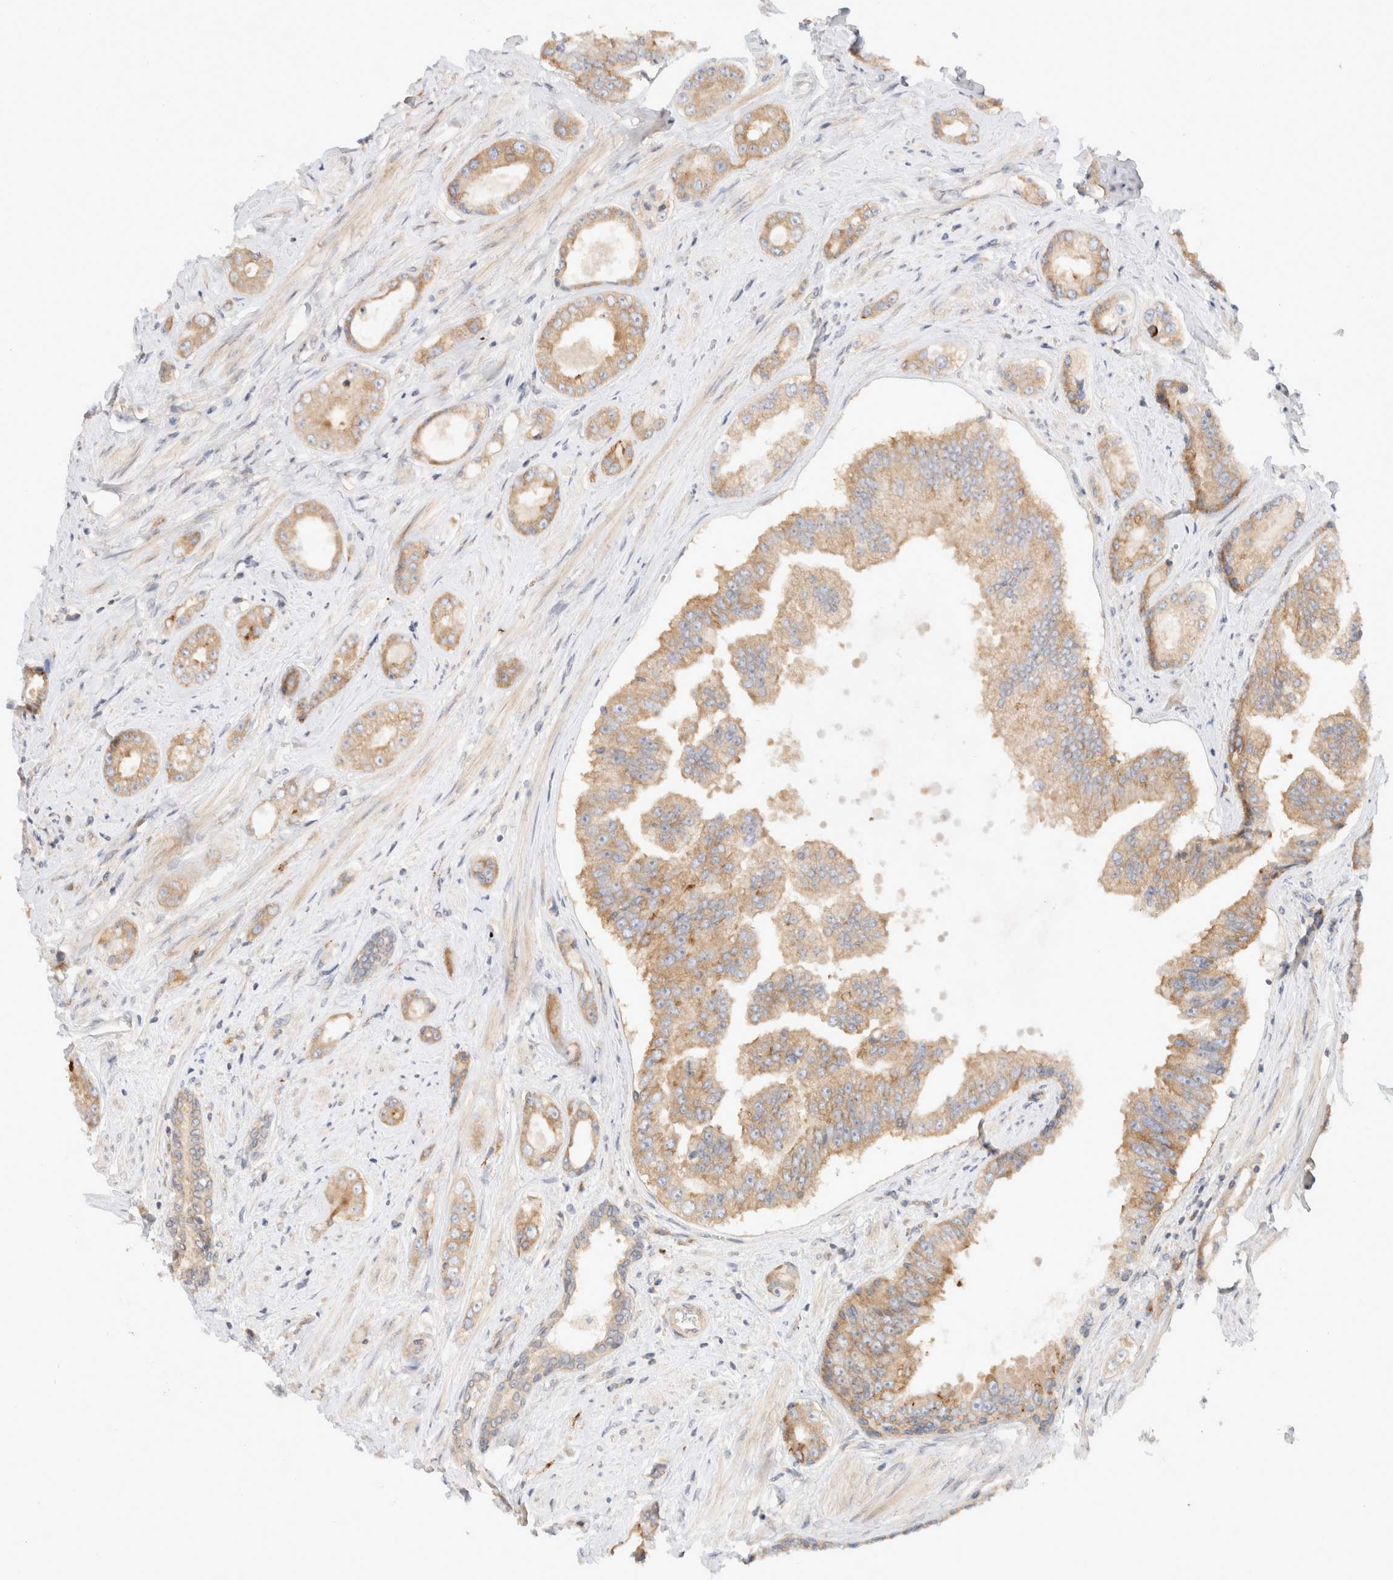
{"staining": {"intensity": "weak", "quantity": ">75%", "location": "cytoplasmic/membranous"}, "tissue": "prostate cancer", "cell_type": "Tumor cells", "image_type": "cancer", "snomed": [{"axis": "morphology", "description": "Adenocarcinoma, High grade"}, {"axis": "topography", "description": "Prostate"}], "caption": "Human adenocarcinoma (high-grade) (prostate) stained for a protein (brown) reveals weak cytoplasmic/membranous positive expression in about >75% of tumor cells.", "gene": "MARK3", "patient": {"sex": "male", "age": 61}}